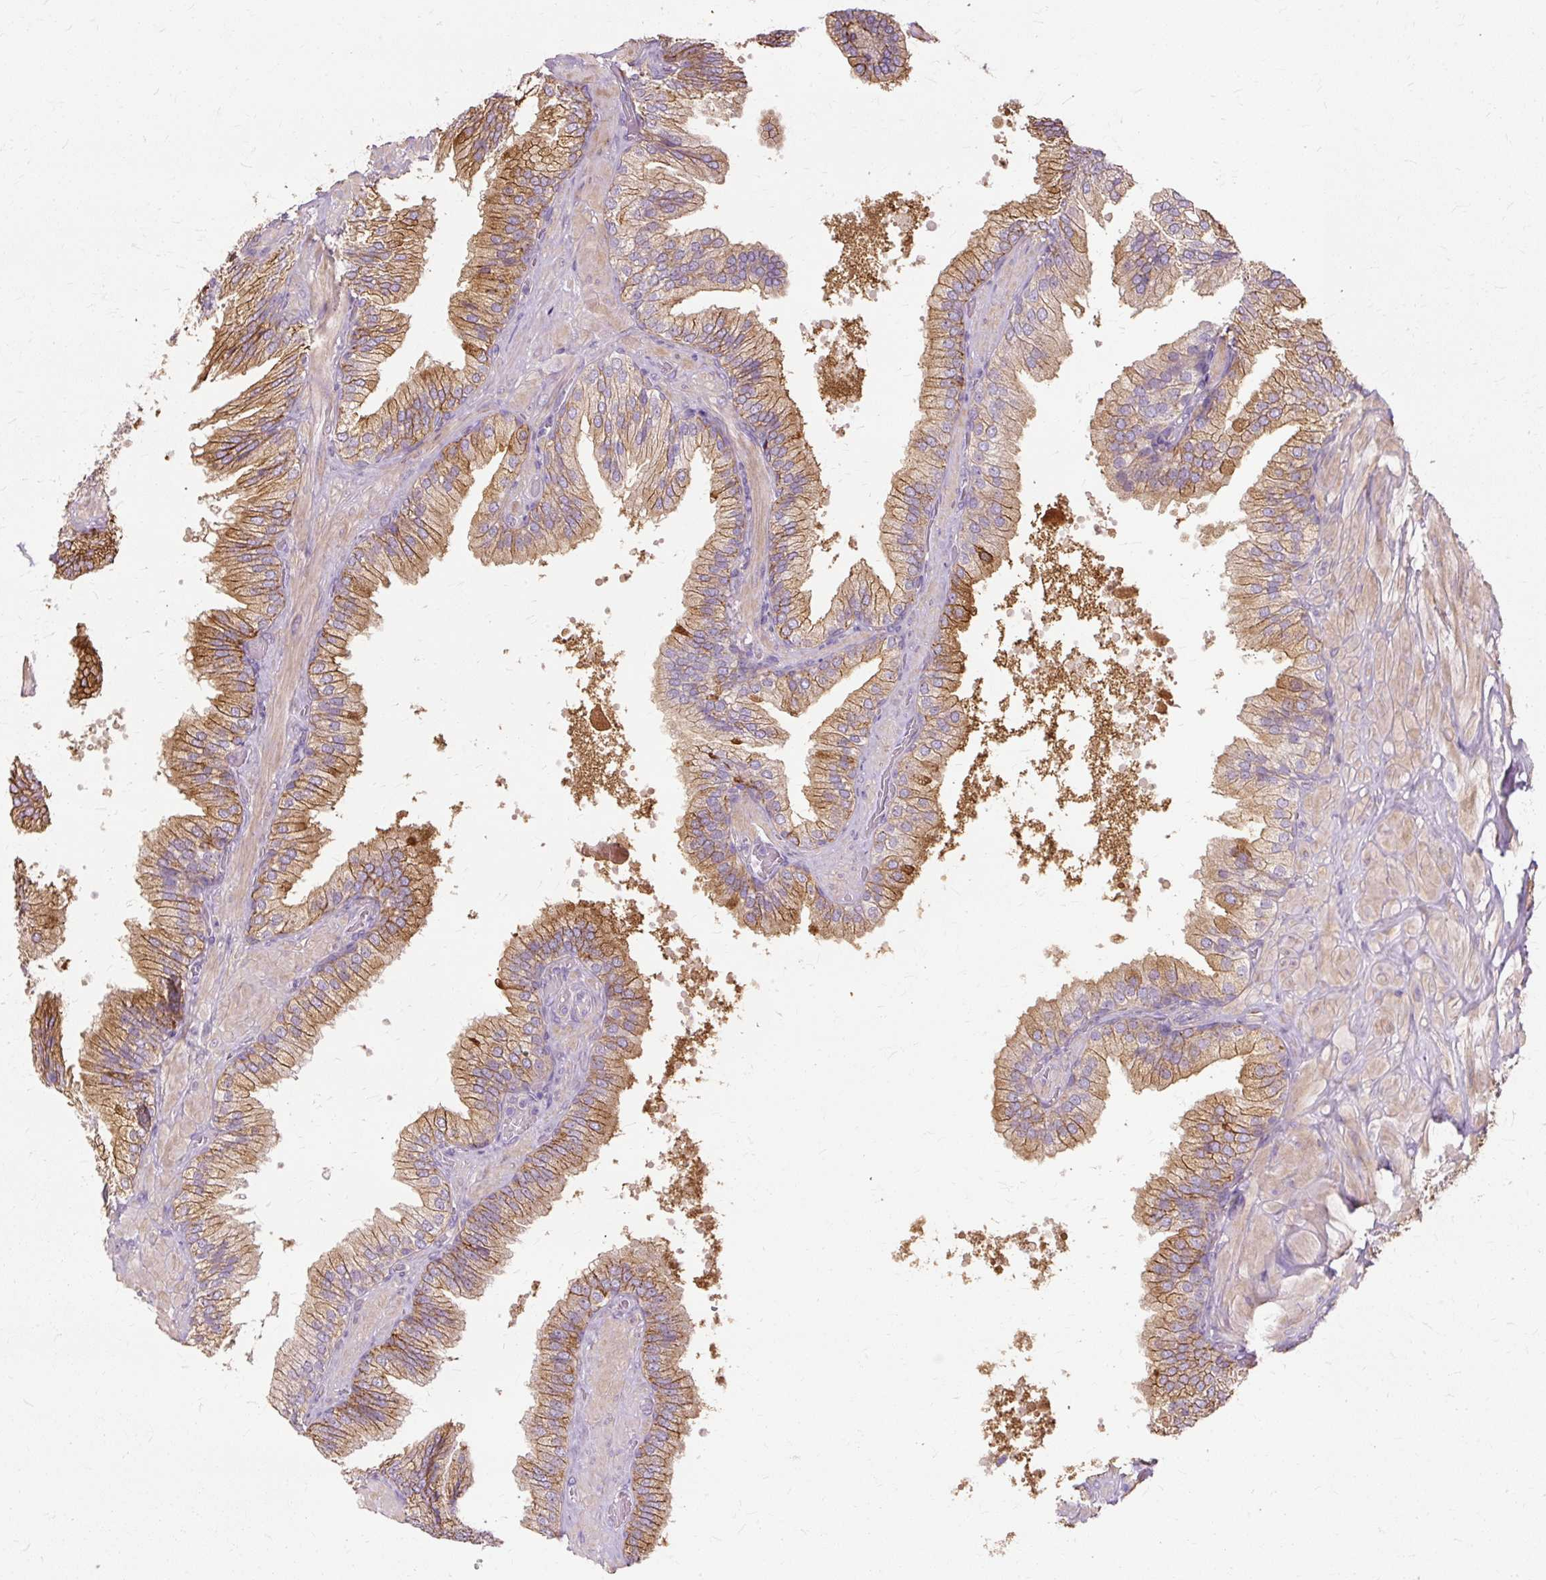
{"staining": {"intensity": "moderate", "quantity": ">75%", "location": "cytoplasmic/membranous"}, "tissue": "prostate cancer", "cell_type": "Tumor cells", "image_type": "cancer", "snomed": [{"axis": "morphology", "description": "Adenocarcinoma, High grade"}, {"axis": "topography", "description": "Prostate"}], "caption": "Immunohistochemical staining of prostate adenocarcinoma (high-grade) exhibits moderate cytoplasmic/membranous protein positivity in about >75% of tumor cells. Nuclei are stained in blue.", "gene": "TSPAN8", "patient": {"sex": "male", "age": 55}}